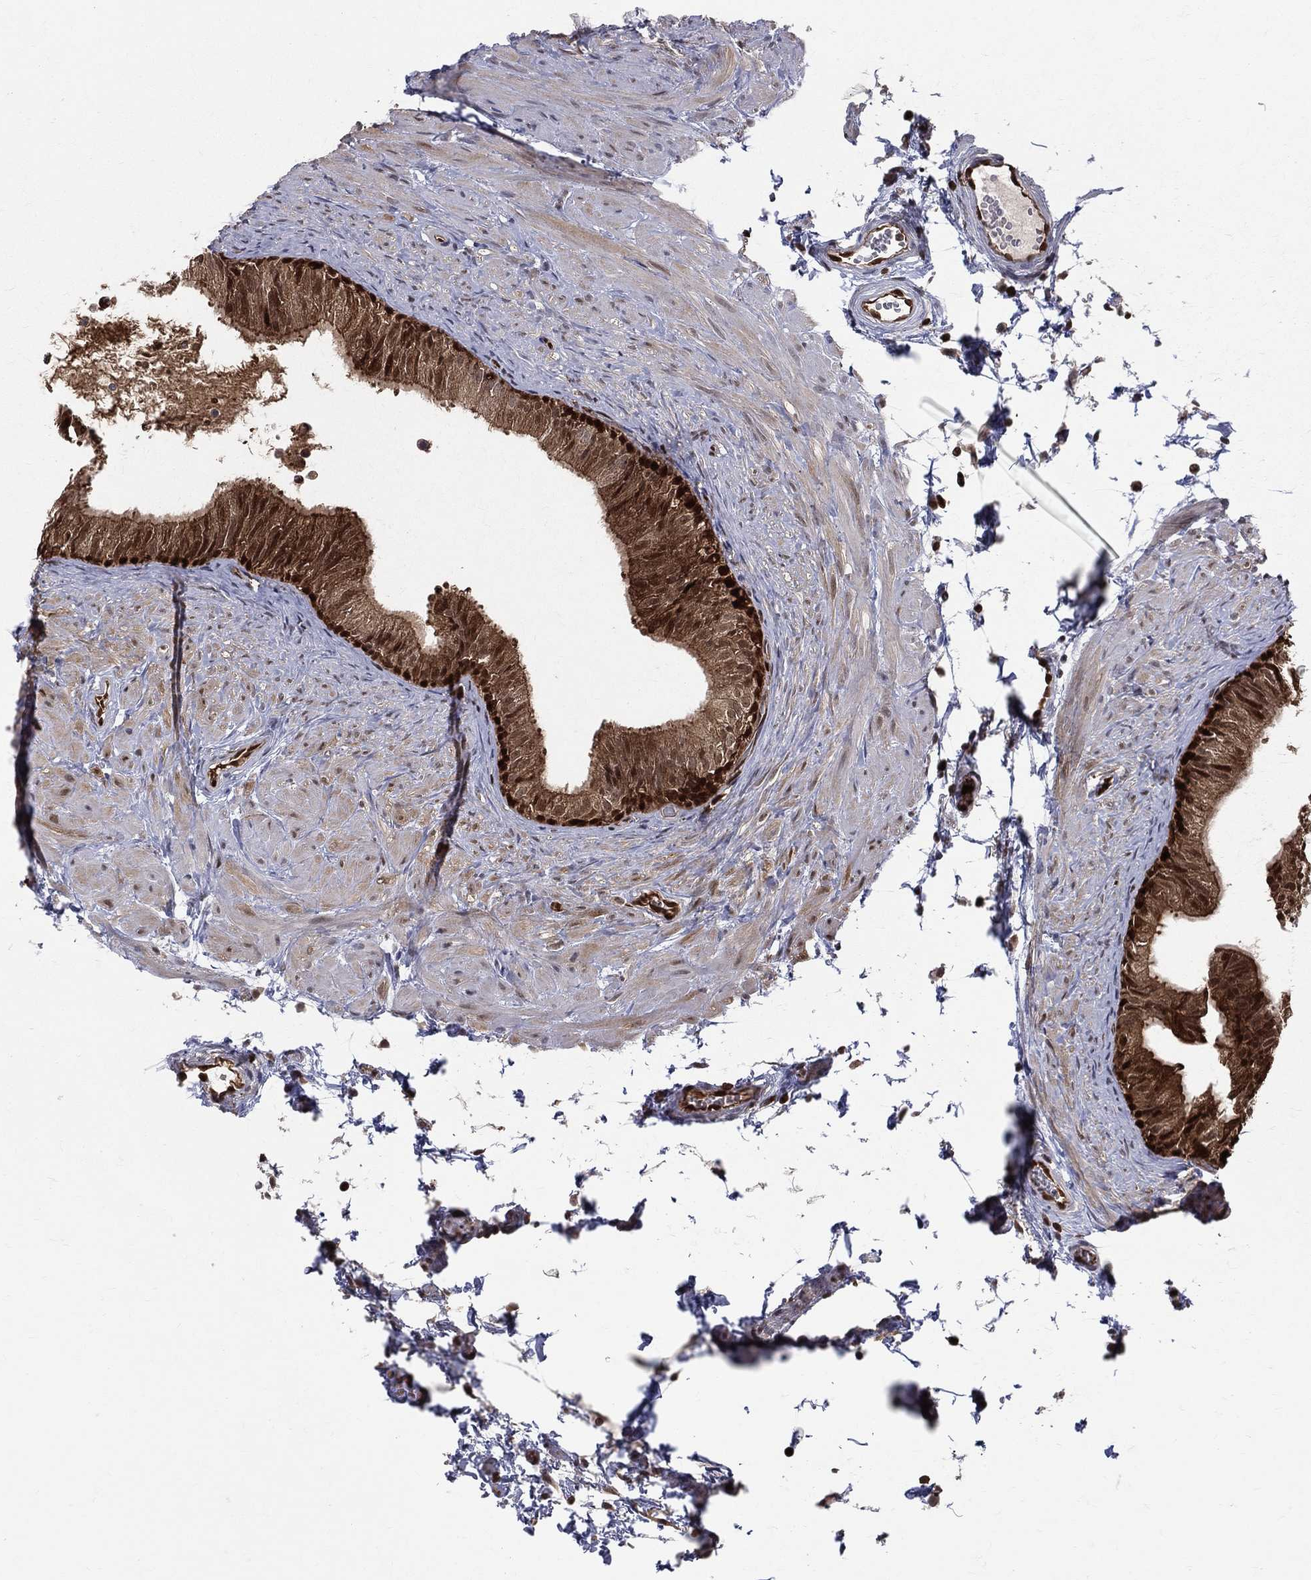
{"staining": {"intensity": "strong", "quantity": ">75%", "location": "cytoplasmic/membranous,nuclear"}, "tissue": "epididymis", "cell_type": "Glandular cells", "image_type": "normal", "snomed": [{"axis": "morphology", "description": "Normal tissue, NOS"}, {"axis": "topography", "description": "Epididymis"}], "caption": "IHC micrograph of benign human epididymis stained for a protein (brown), which reveals high levels of strong cytoplasmic/membranous,nuclear expression in approximately >75% of glandular cells.", "gene": "ENO1", "patient": {"sex": "male", "age": 22}}